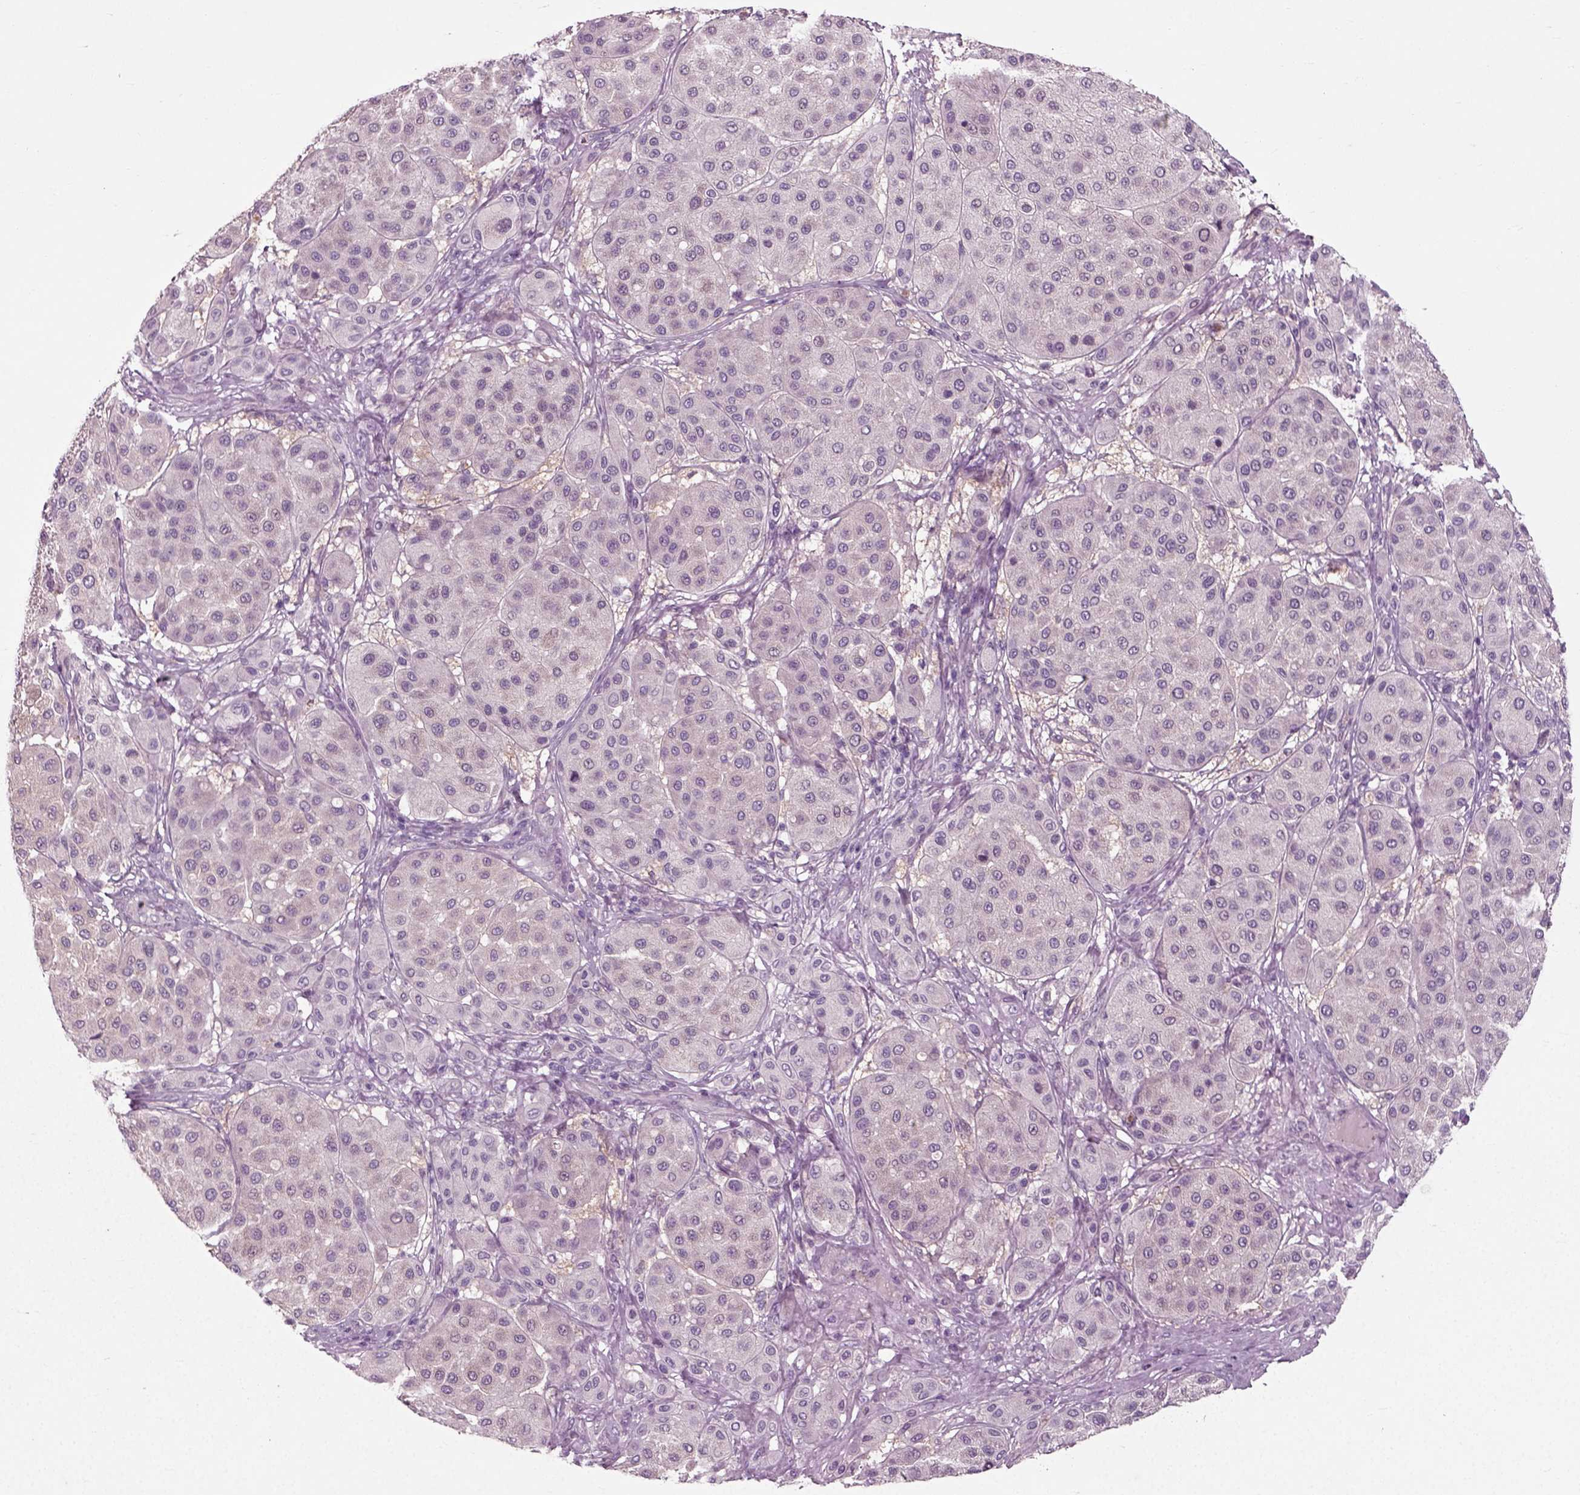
{"staining": {"intensity": "negative", "quantity": "none", "location": "none"}, "tissue": "melanoma", "cell_type": "Tumor cells", "image_type": "cancer", "snomed": [{"axis": "morphology", "description": "Malignant melanoma, Metastatic site"}, {"axis": "topography", "description": "Smooth muscle"}], "caption": "IHC micrograph of malignant melanoma (metastatic site) stained for a protein (brown), which displays no positivity in tumor cells.", "gene": "RND2", "patient": {"sex": "male", "age": 41}}